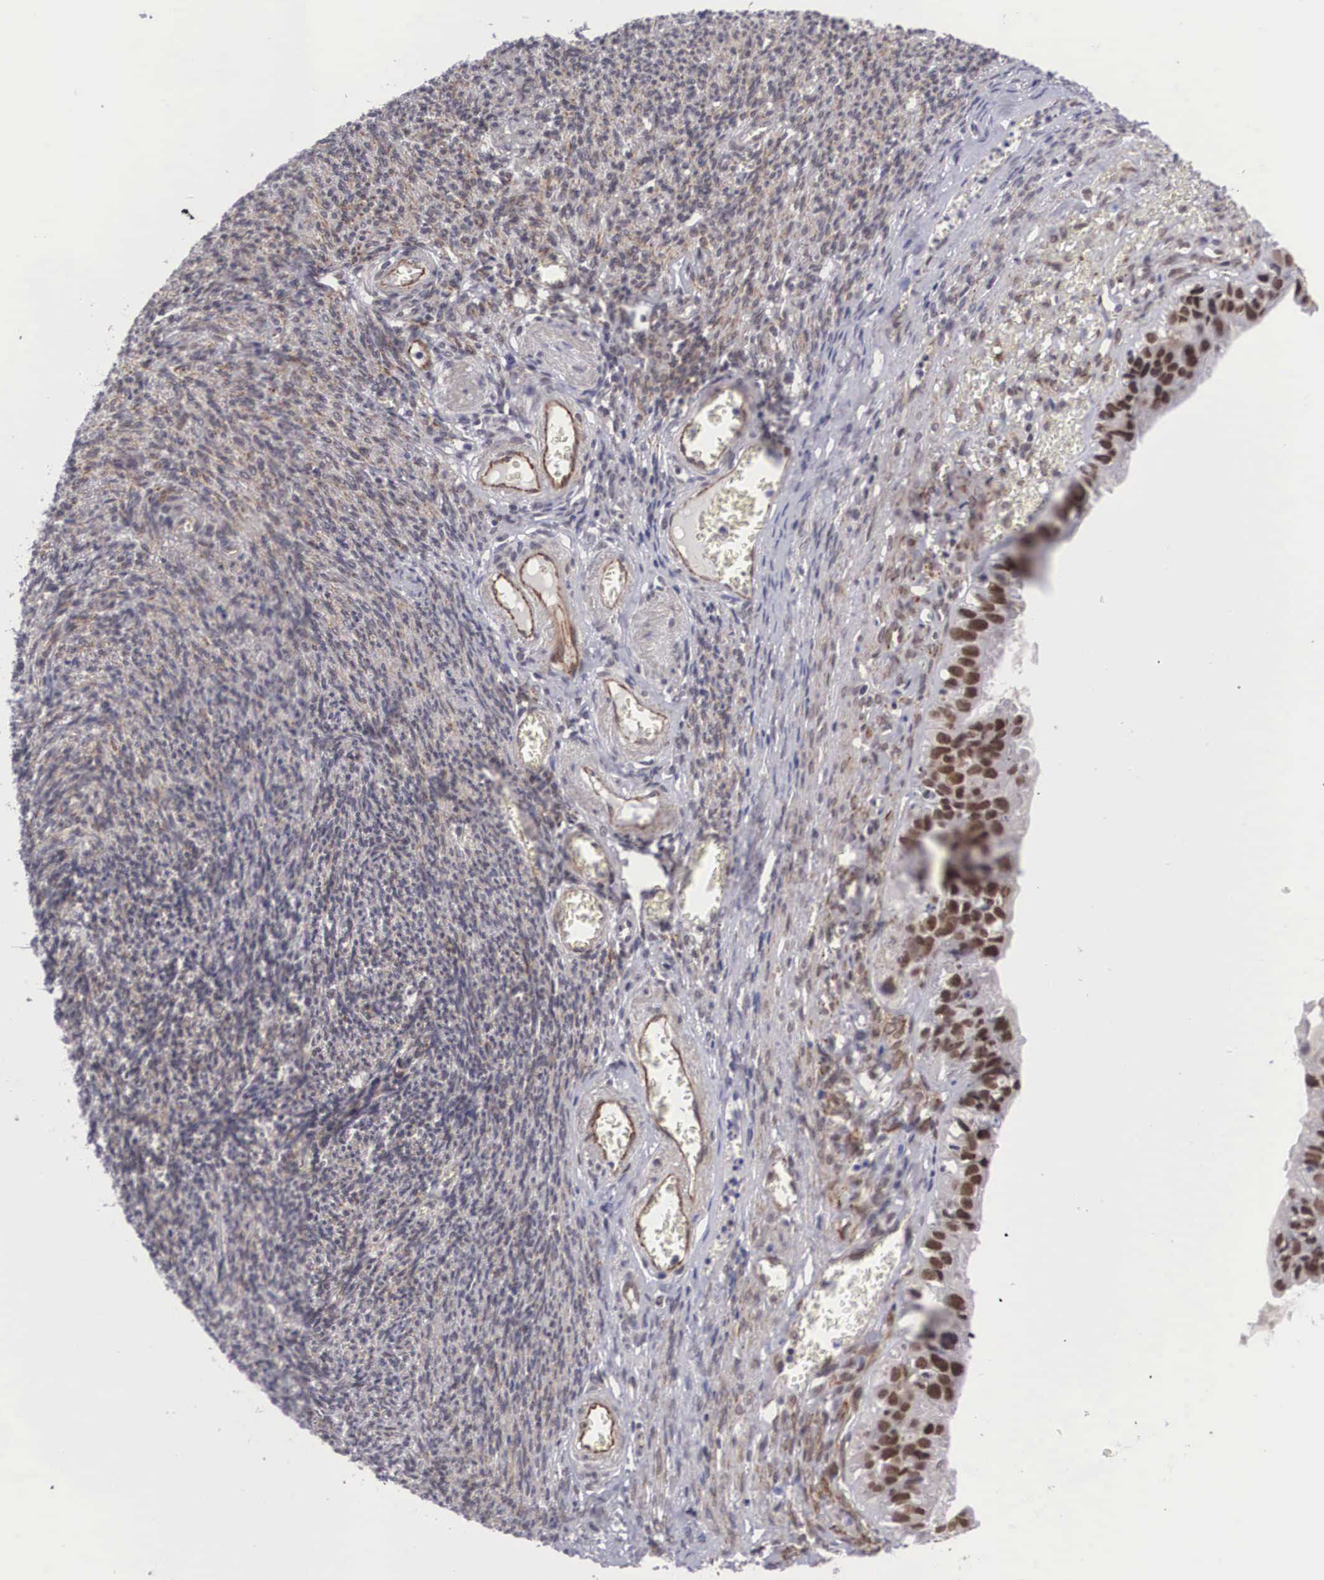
{"staining": {"intensity": "moderate", "quantity": ">75%", "location": "nuclear"}, "tissue": "ovarian cancer", "cell_type": "Tumor cells", "image_type": "cancer", "snomed": [{"axis": "morphology", "description": "Carcinoma, endometroid"}, {"axis": "topography", "description": "Ovary"}], "caption": "Immunohistochemical staining of human ovarian cancer reveals moderate nuclear protein expression in approximately >75% of tumor cells.", "gene": "MORC2", "patient": {"sex": "female", "age": 85}}